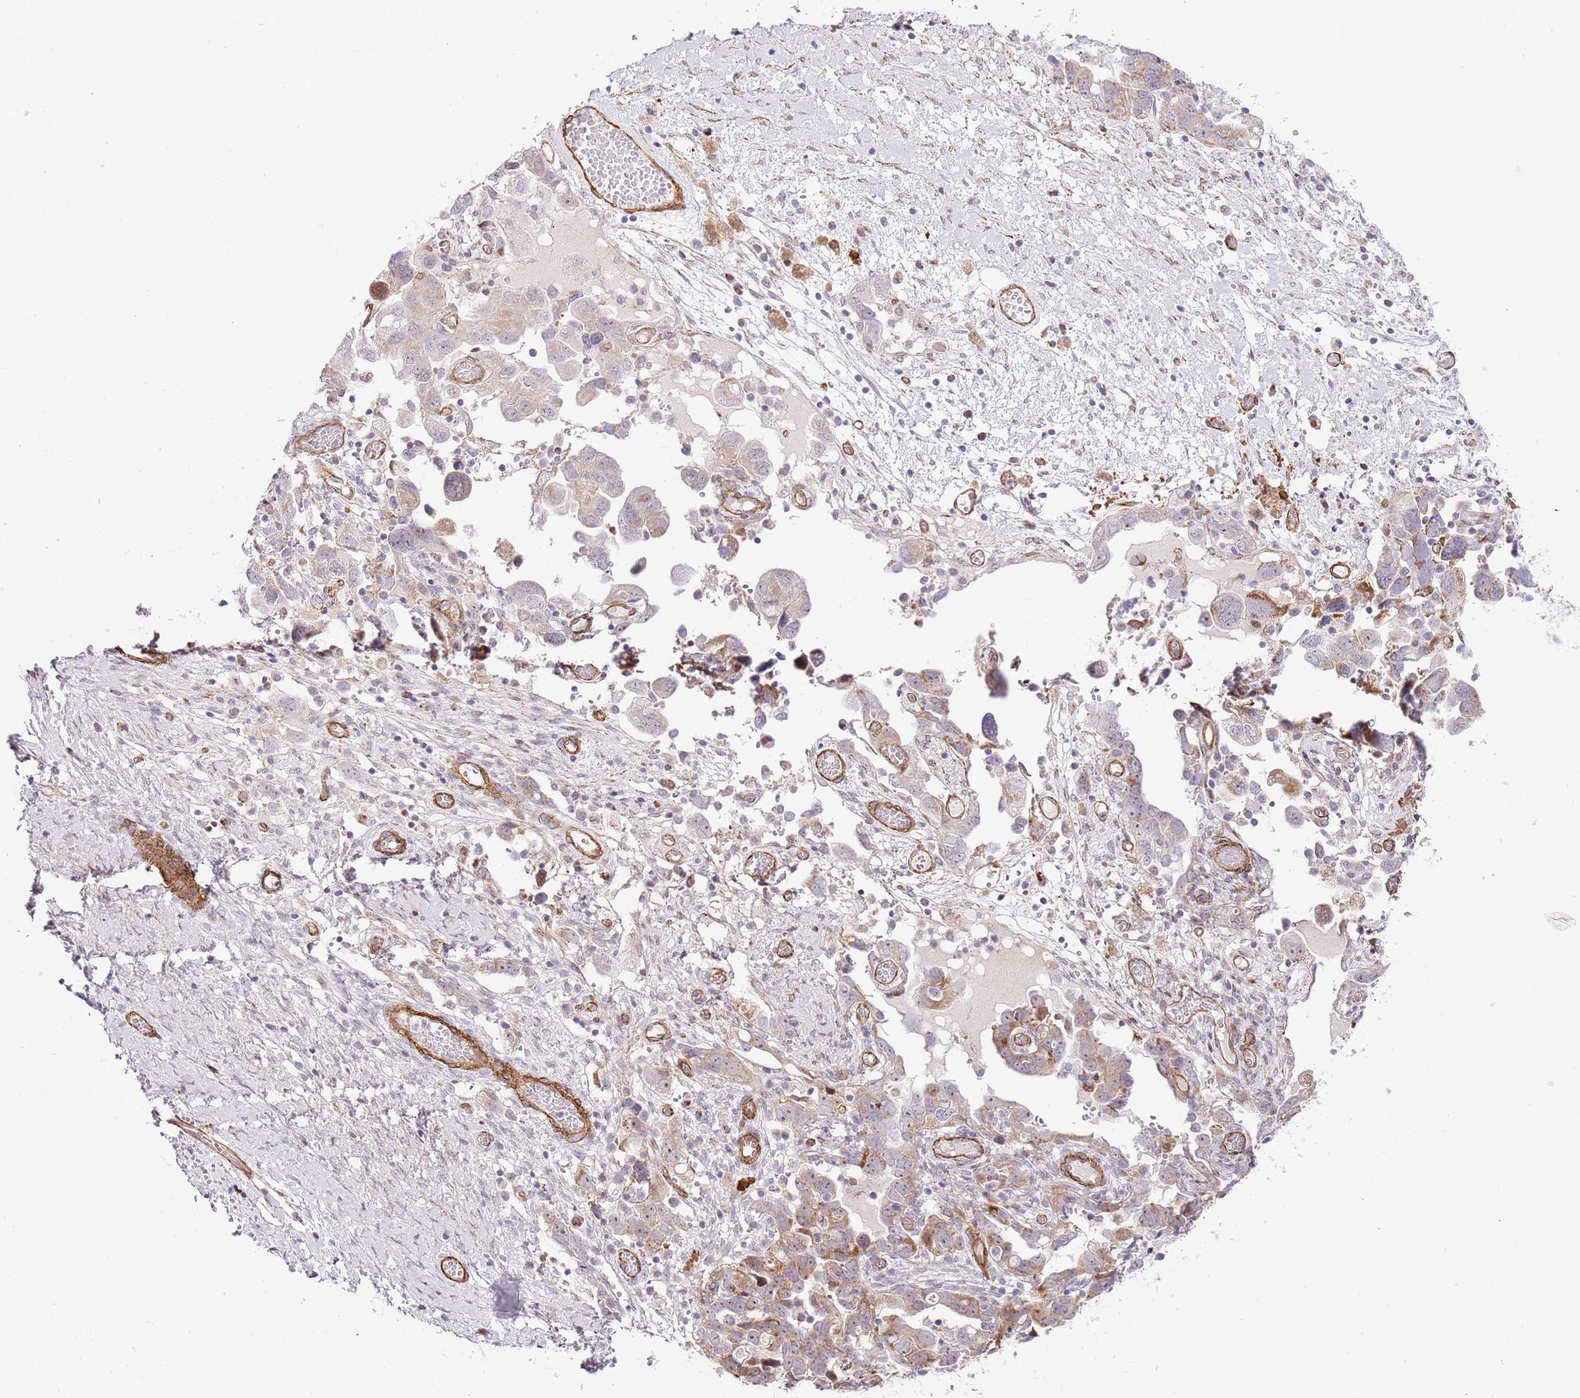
{"staining": {"intensity": "moderate", "quantity": ">75%", "location": "cytoplasmic/membranous"}, "tissue": "ovarian cancer", "cell_type": "Tumor cells", "image_type": "cancer", "snomed": [{"axis": "morphology", "description": "Carcinoma, NOS"}, {"axis": "morphology", "description": "Cystadenocarcinoma, serous, NOS"}, {"axis": "topography", "description": "Ovary"}], "caption": "Immunohistochemical staining of human ovarian cancer (serous cystadenocarcinoma) exhibits medium levels of moderate cytoplasmic/membranous protein expression in about >75% of tumor cells.", "gene": "NEK3", "patient": {"sex": "female", "age": 69}}